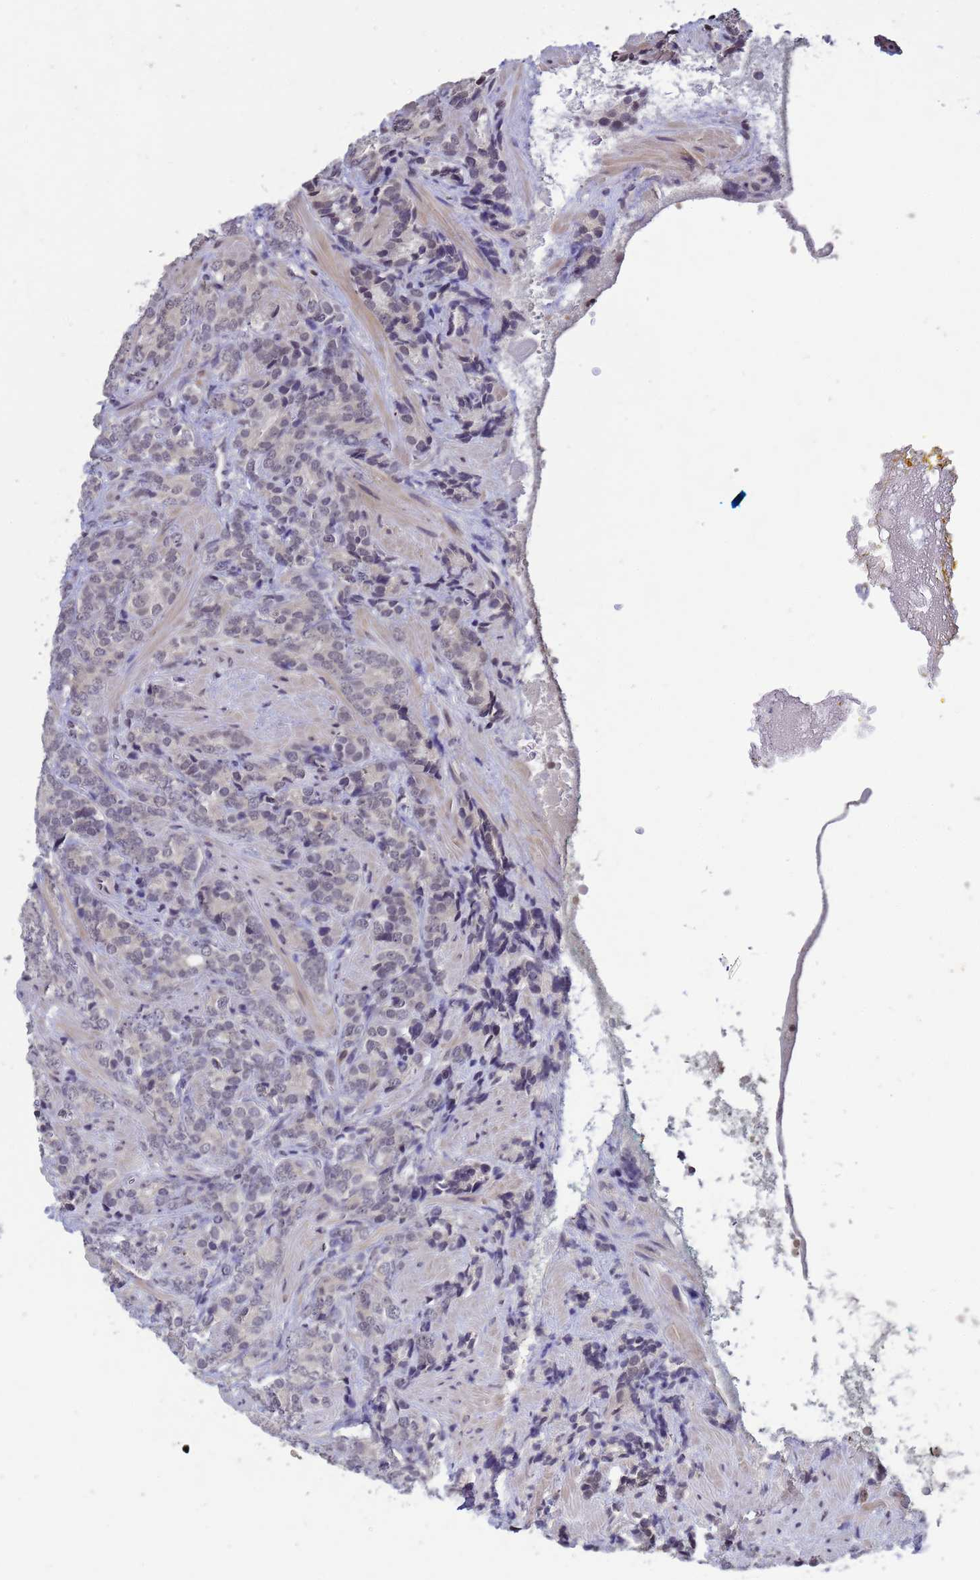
{"staining": {"intensity": "negative", "quantity": "none", "location": "none"}, "tissue": "prostate cancer", "cell_type": "Tumor cells", "image_type": "cancer", "snomed": [{"axis": "morphology", "description": "Adenocarcinoma, High grade"}, {"axis": "topography", "description": "Prostate"}], "caption": "Immunohistochemistry (IHC) photomicrograph of neoplastic tissue: human prostate high-grade adenocarcinoma stained with DAB exhibits no significant protein positivity in tumor cells.", "gene": "MYL7", "patient": {"sex": "male", "age": 64}}